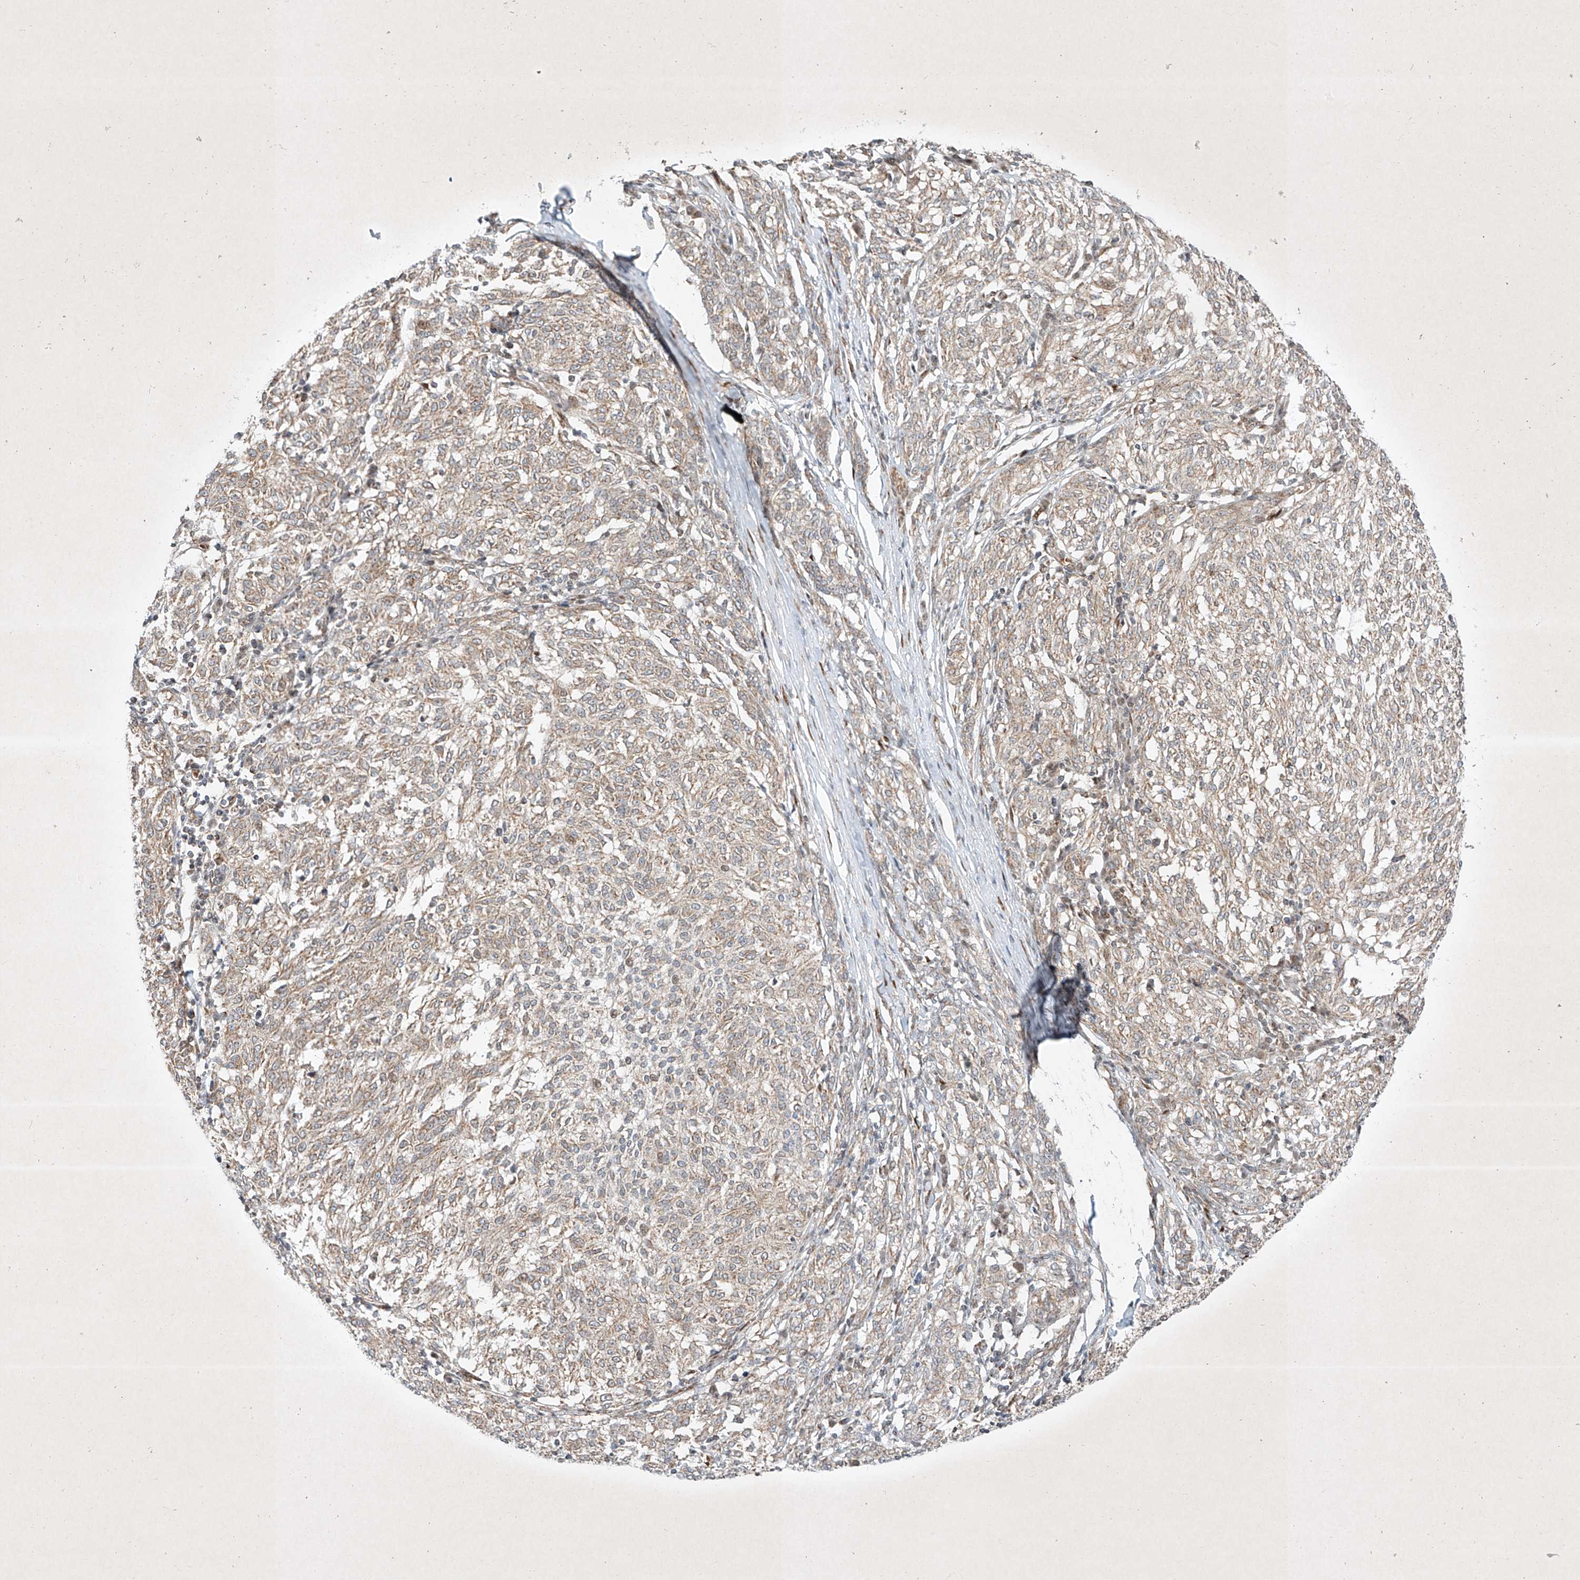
{"staining": {"intensity": "weak", "quantity": "<25%", "location": "cytoplasmic/membranous"}, "tissue": "melanoma", "cell_type": "Tumor cells", "image_type": "cancer", "snomed": [{"axis": "morphology", "description": "Malignant melanoma, NOS"}, {"axis": "topography", "description": "Skin"}], "caption": "Protein analysis of melanoma exhibits no significant expression in tumor cells.", "gene": "EPG5", "patient": {"sex": "female", "age": 72}}